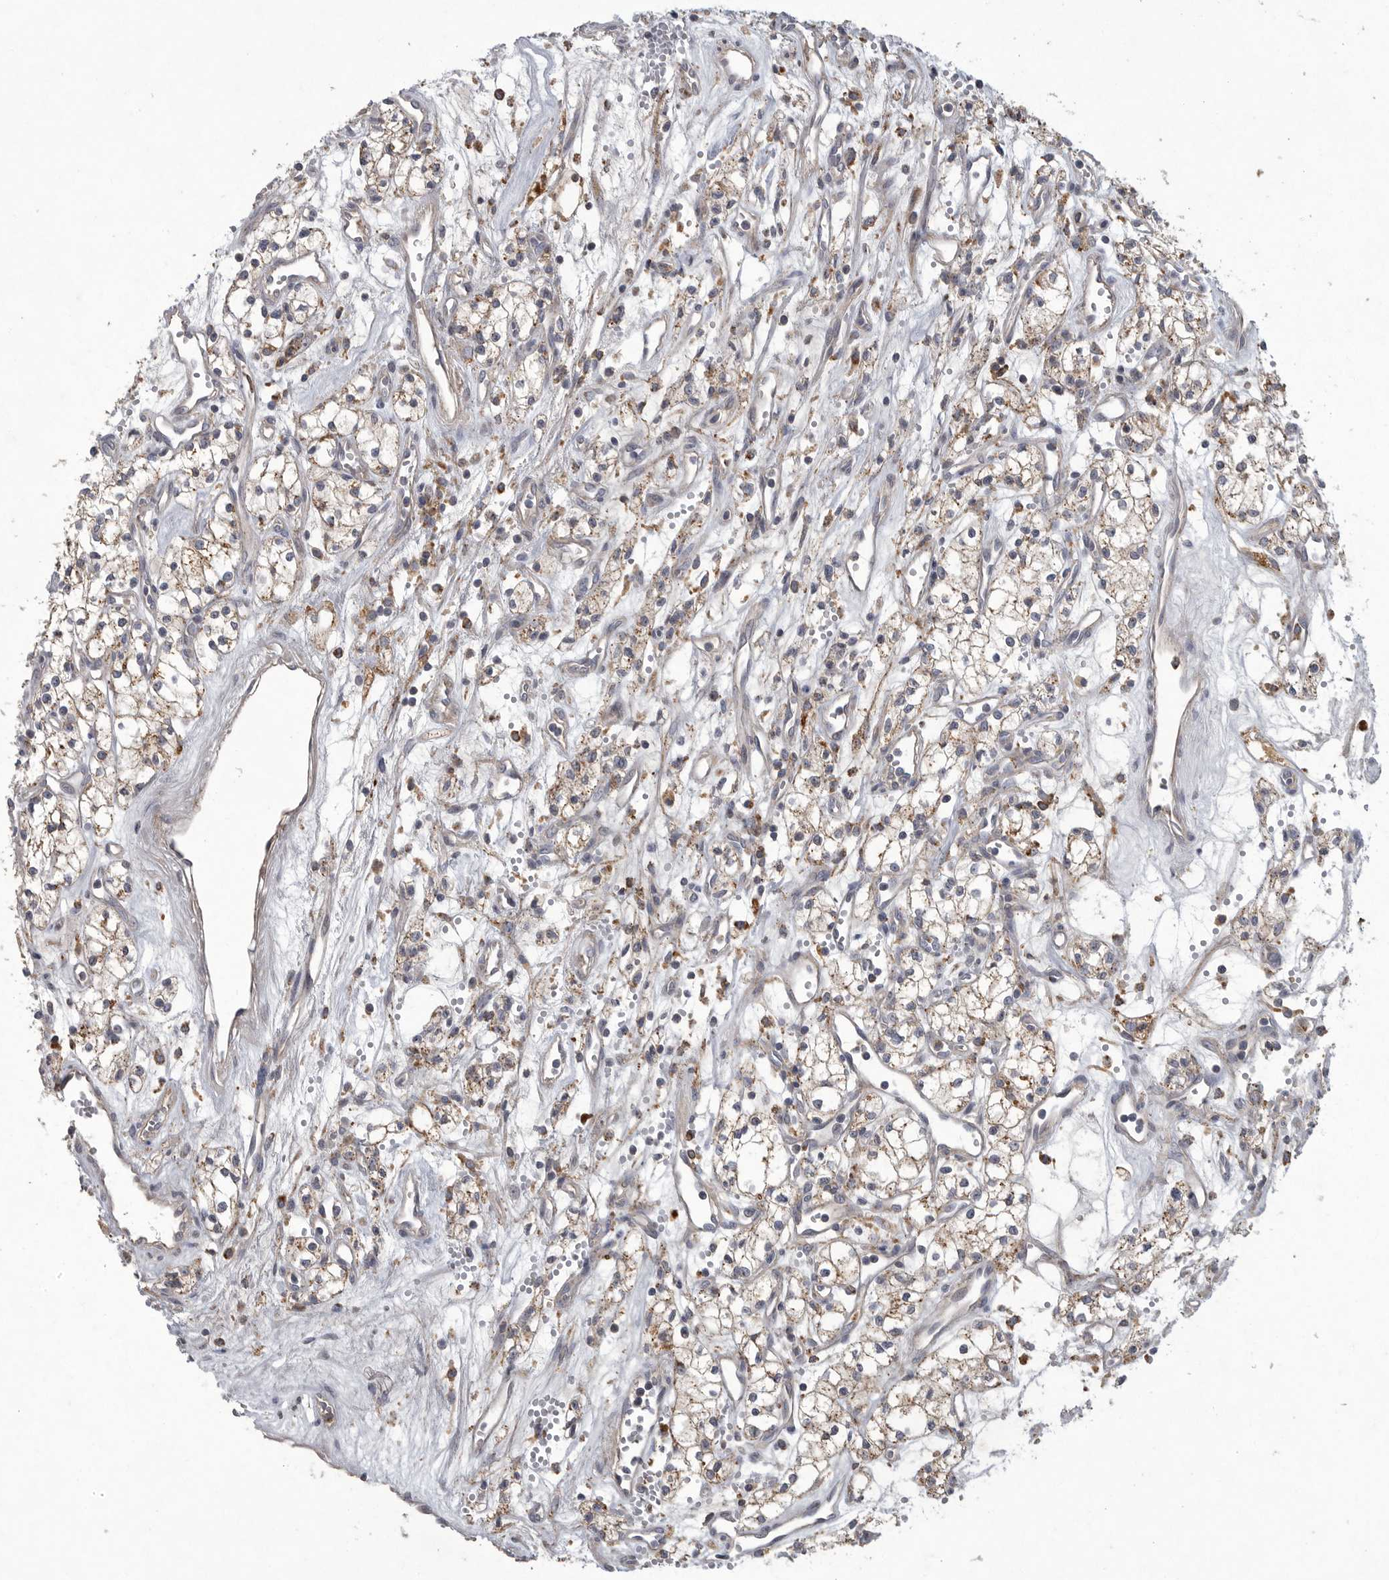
{"staining": {"intensity": "weak", "quantity": ">75%", "location": "cytoplasmic/membranous"}, "tissue": "renal cancer", "cell_type": "Tumor cells", "image_type": "cancer", "snomed": [{"axis": "morphology", "description": "Adenocarcinoma, NOS"}, {"axis": "topography", "description": "Kidney"}], "caption": "There is low levels of weak cytoplasmic/membranous expression in tumor cells of renal cancer (adenocarcinoma), as demonstrated by immunohistochemical staining (brown color).", "gene": "LAMTOR3", "patient": {"sex": "male", "age": 59}}